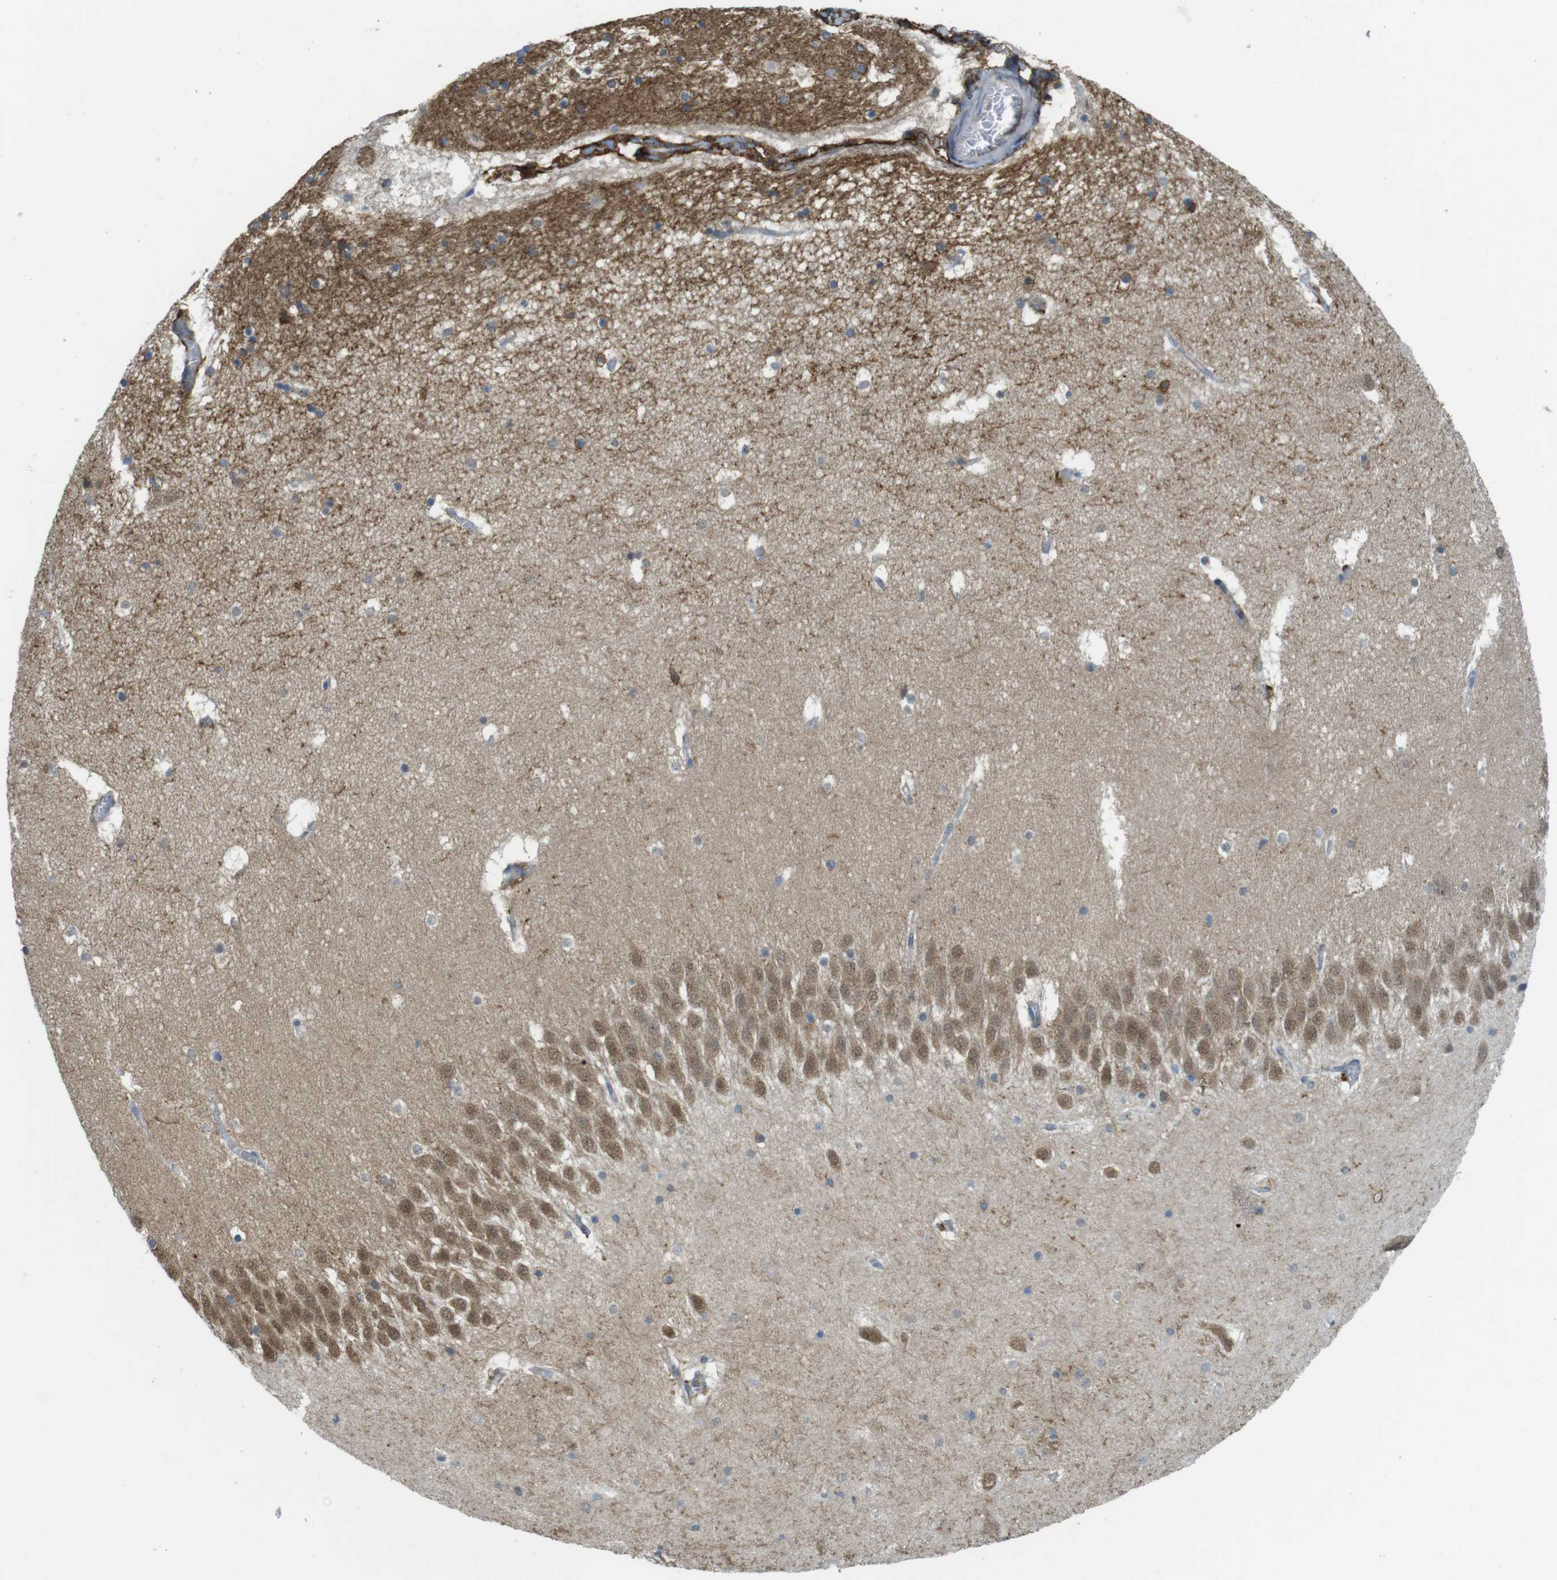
{"staining": {"intensity": "moderate", "quantity": "25%-75%", "location": "cytoplasmic/membranous"}, "tissue": "hippocampus", "cell_type": "Glial cells", "image_type": "normal", "snomed": [{"axis": "morphology", "description": "Normal tissue, NOS"}, {"axis": "topography", "description": "Hippocampus"}], "caption": "Protein analysis of benign hippocampus reveals moderate cytoplasmic/membranous expression in approximately 25%-75% of glial cells.", "gene": "BRI3BP", "patient": {"sex": "male", "age": 45}}